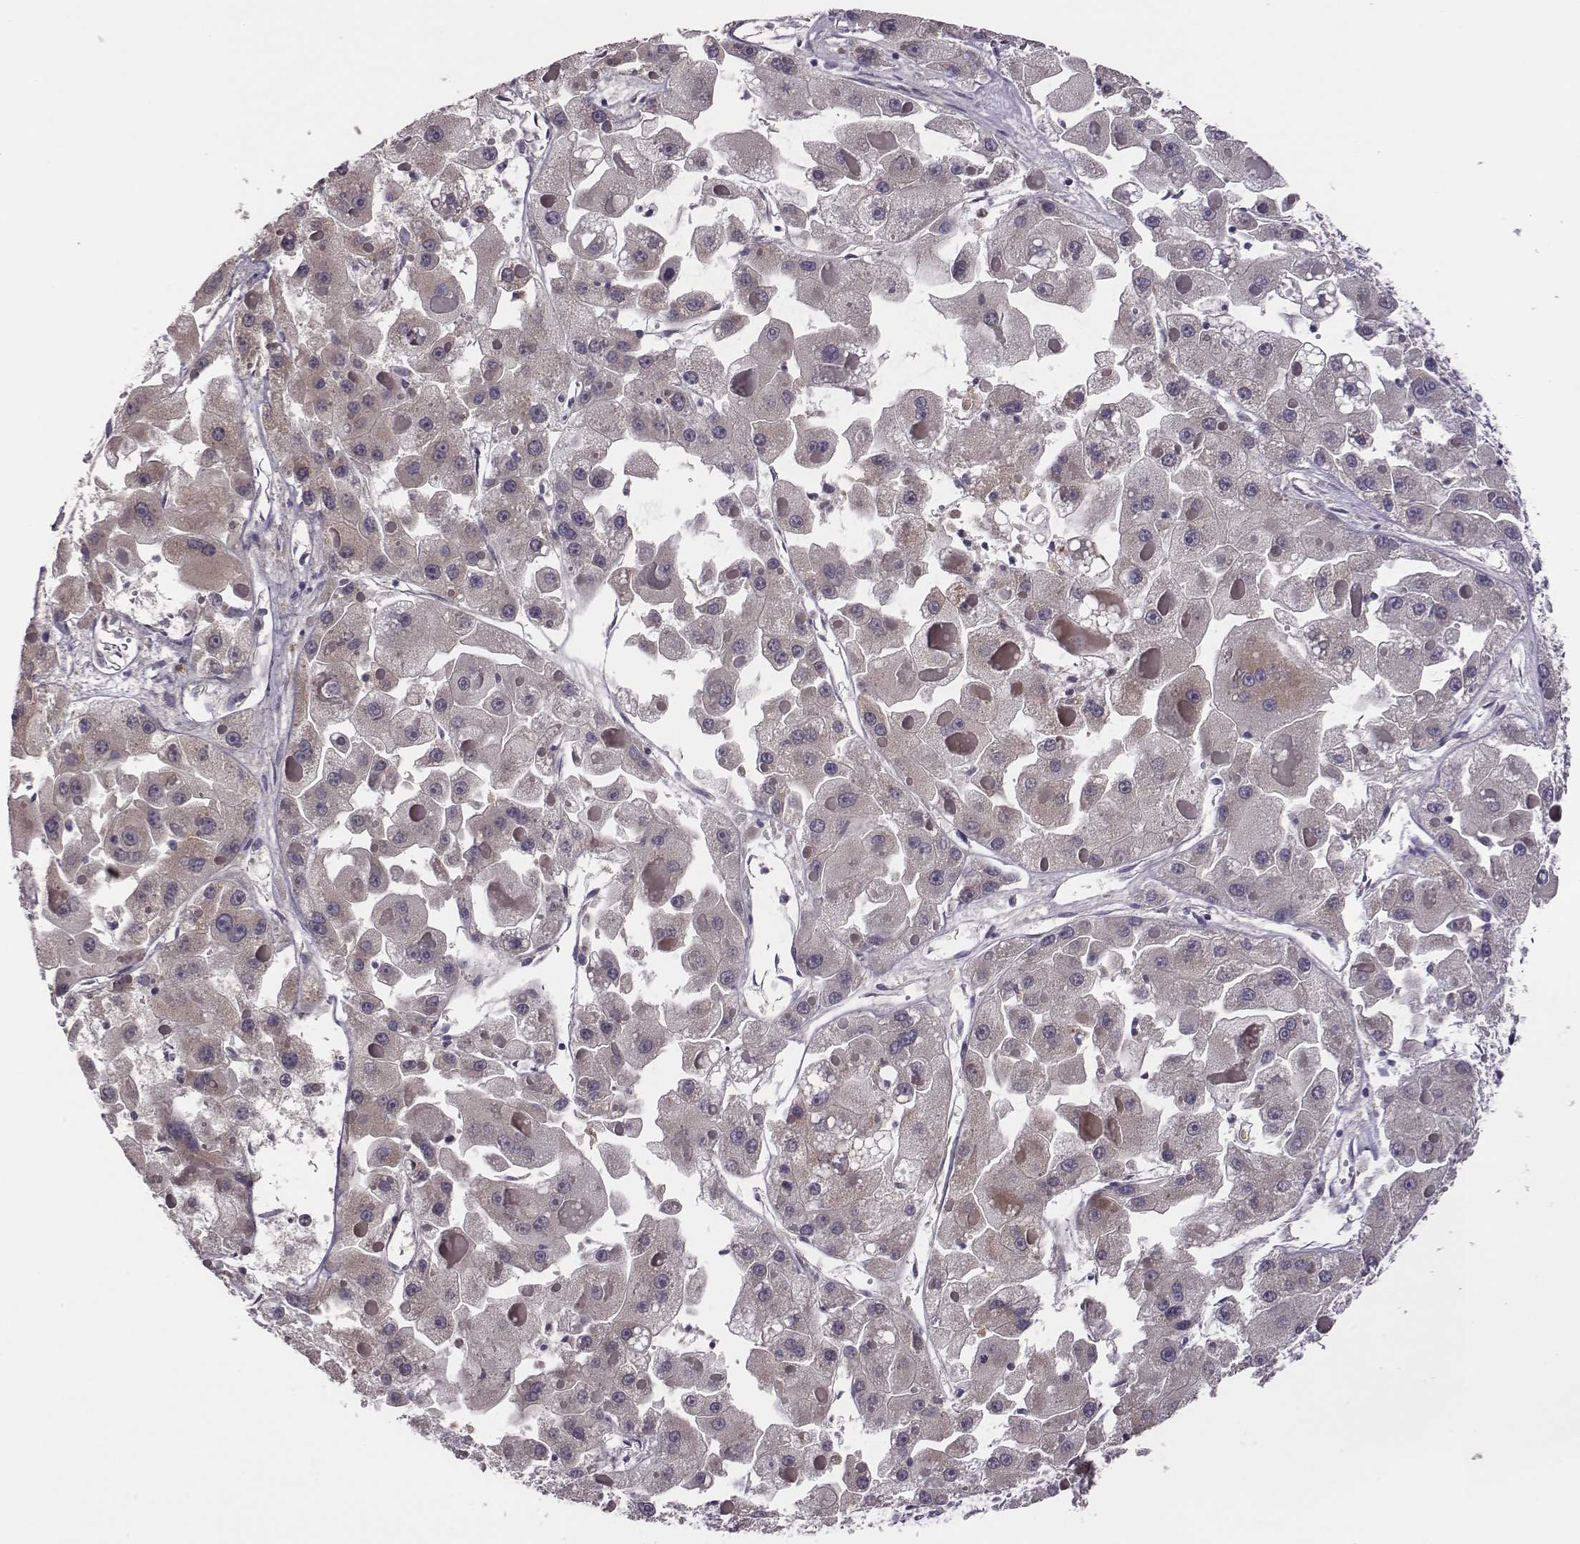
{"staining": {"intensity": "negative", "quantity": "none", "location": "none"}, "tissue": "liver cancer", "cell_type": "Tumor cells", "image_type": "cancer", "snomed": [{"axis": "morphology", "description": "Carcinoma, Hepatocellular, NOS"}, {"axis": "topography", "description": "Liver"}], "caption": "Liver cancer was stained to show a protein in brown. There is no significant expression in tumor cells.", "gene": "KMO", "patient": {"sex": "female", "age": 73}}